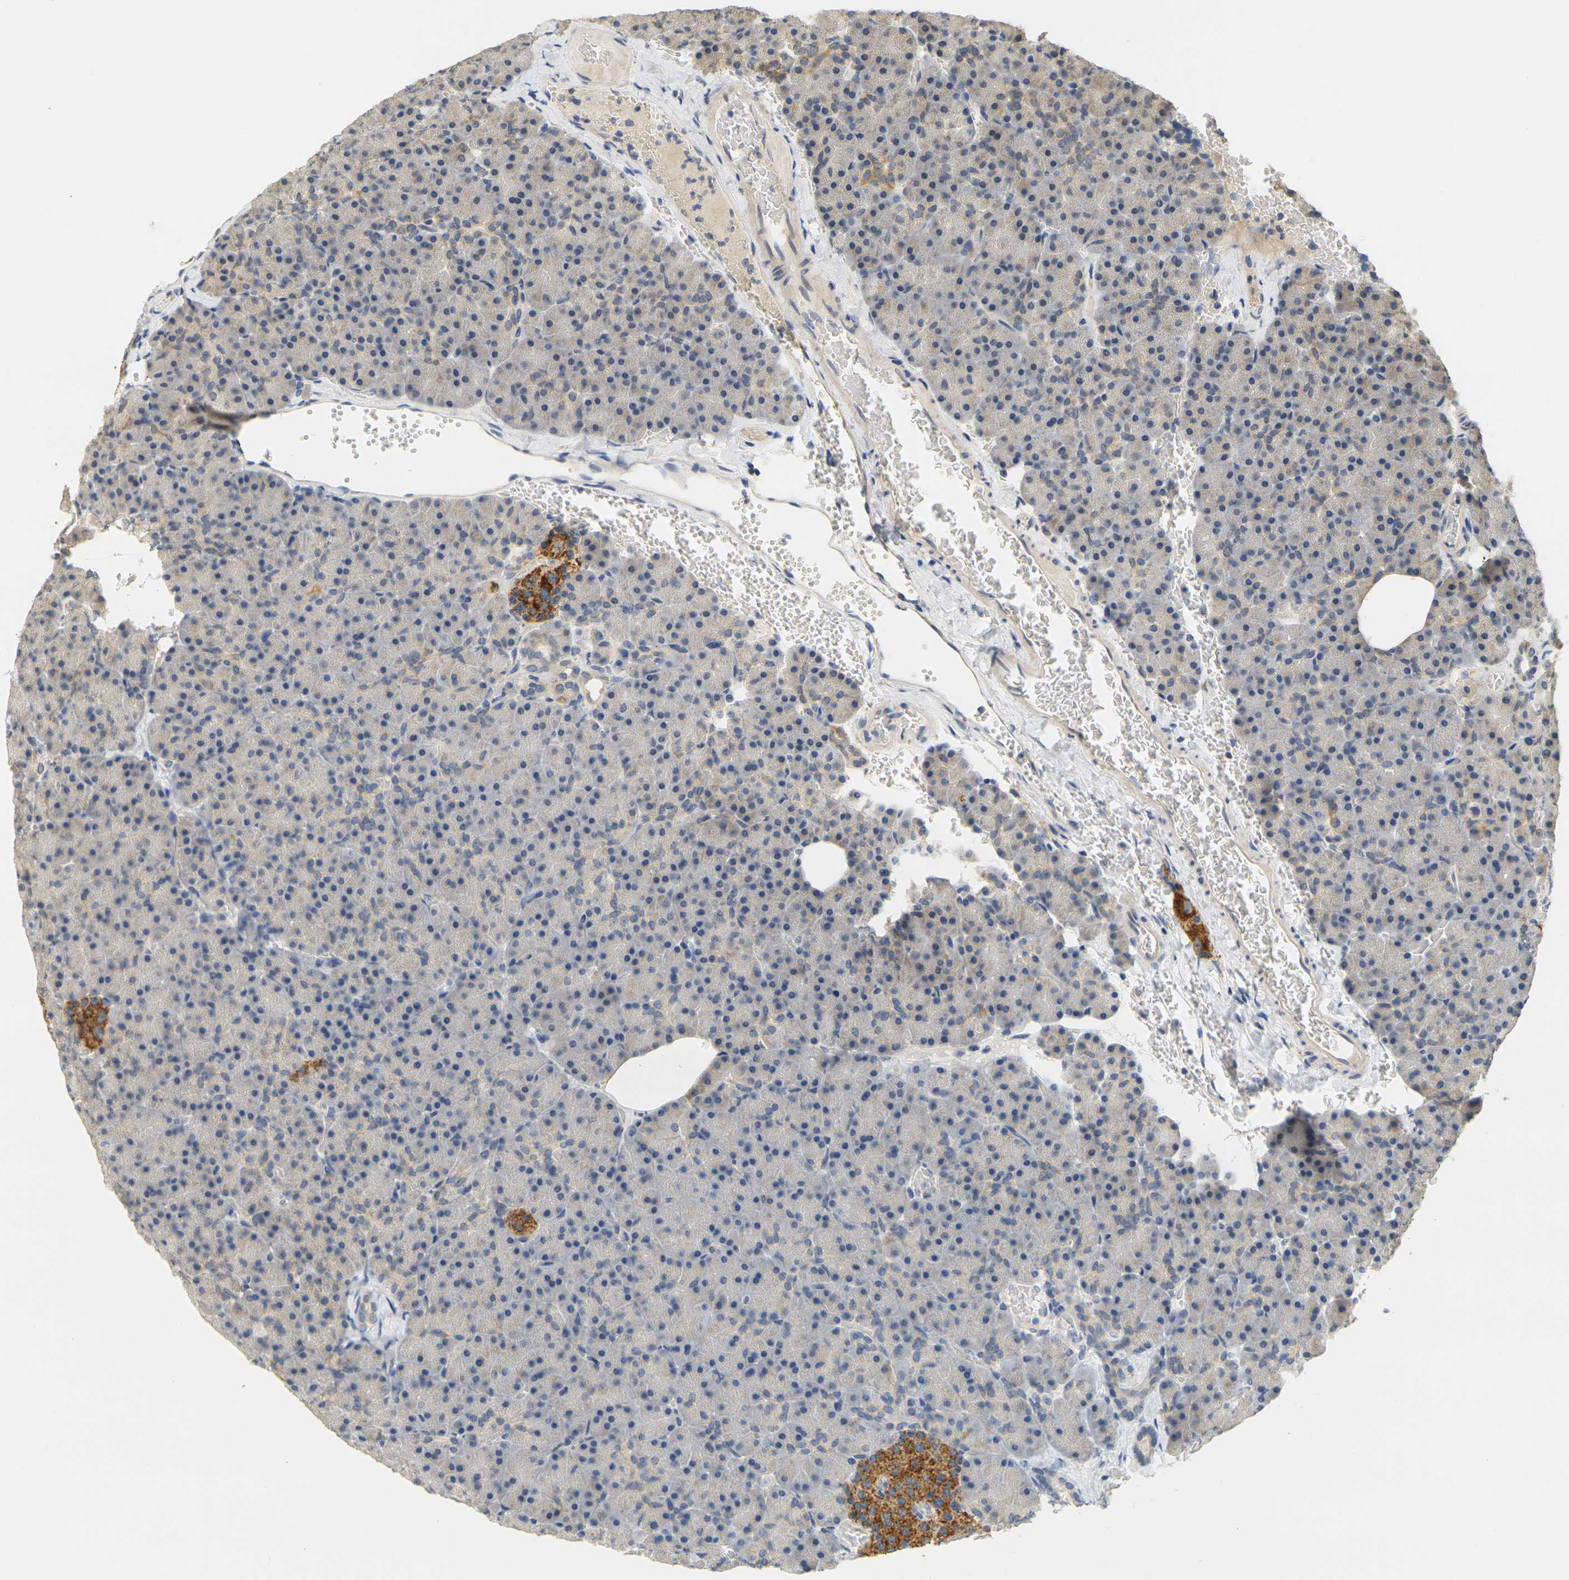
{"staining": {"intensity": "weak", "quantity": "<25%", "location": "cytoplasmic/membranous"}, "tissue": "pancreas", "cell_type": "Exocrine glandular cells", "image_type": "normal", "snomed": [{"axis": "morphology", "description": "Normal tissue, NOS"}, {"axis": "topography", "description": "Pancreas"}], "caption": "The IHC photomicrograph has no significant positivity in exocrine glandular cells of pancreas. (DAB immunohistochemistry (IHC), high magnification).", "gene": "GDAP1", "patient": {"sex": "female", "age": 35}}